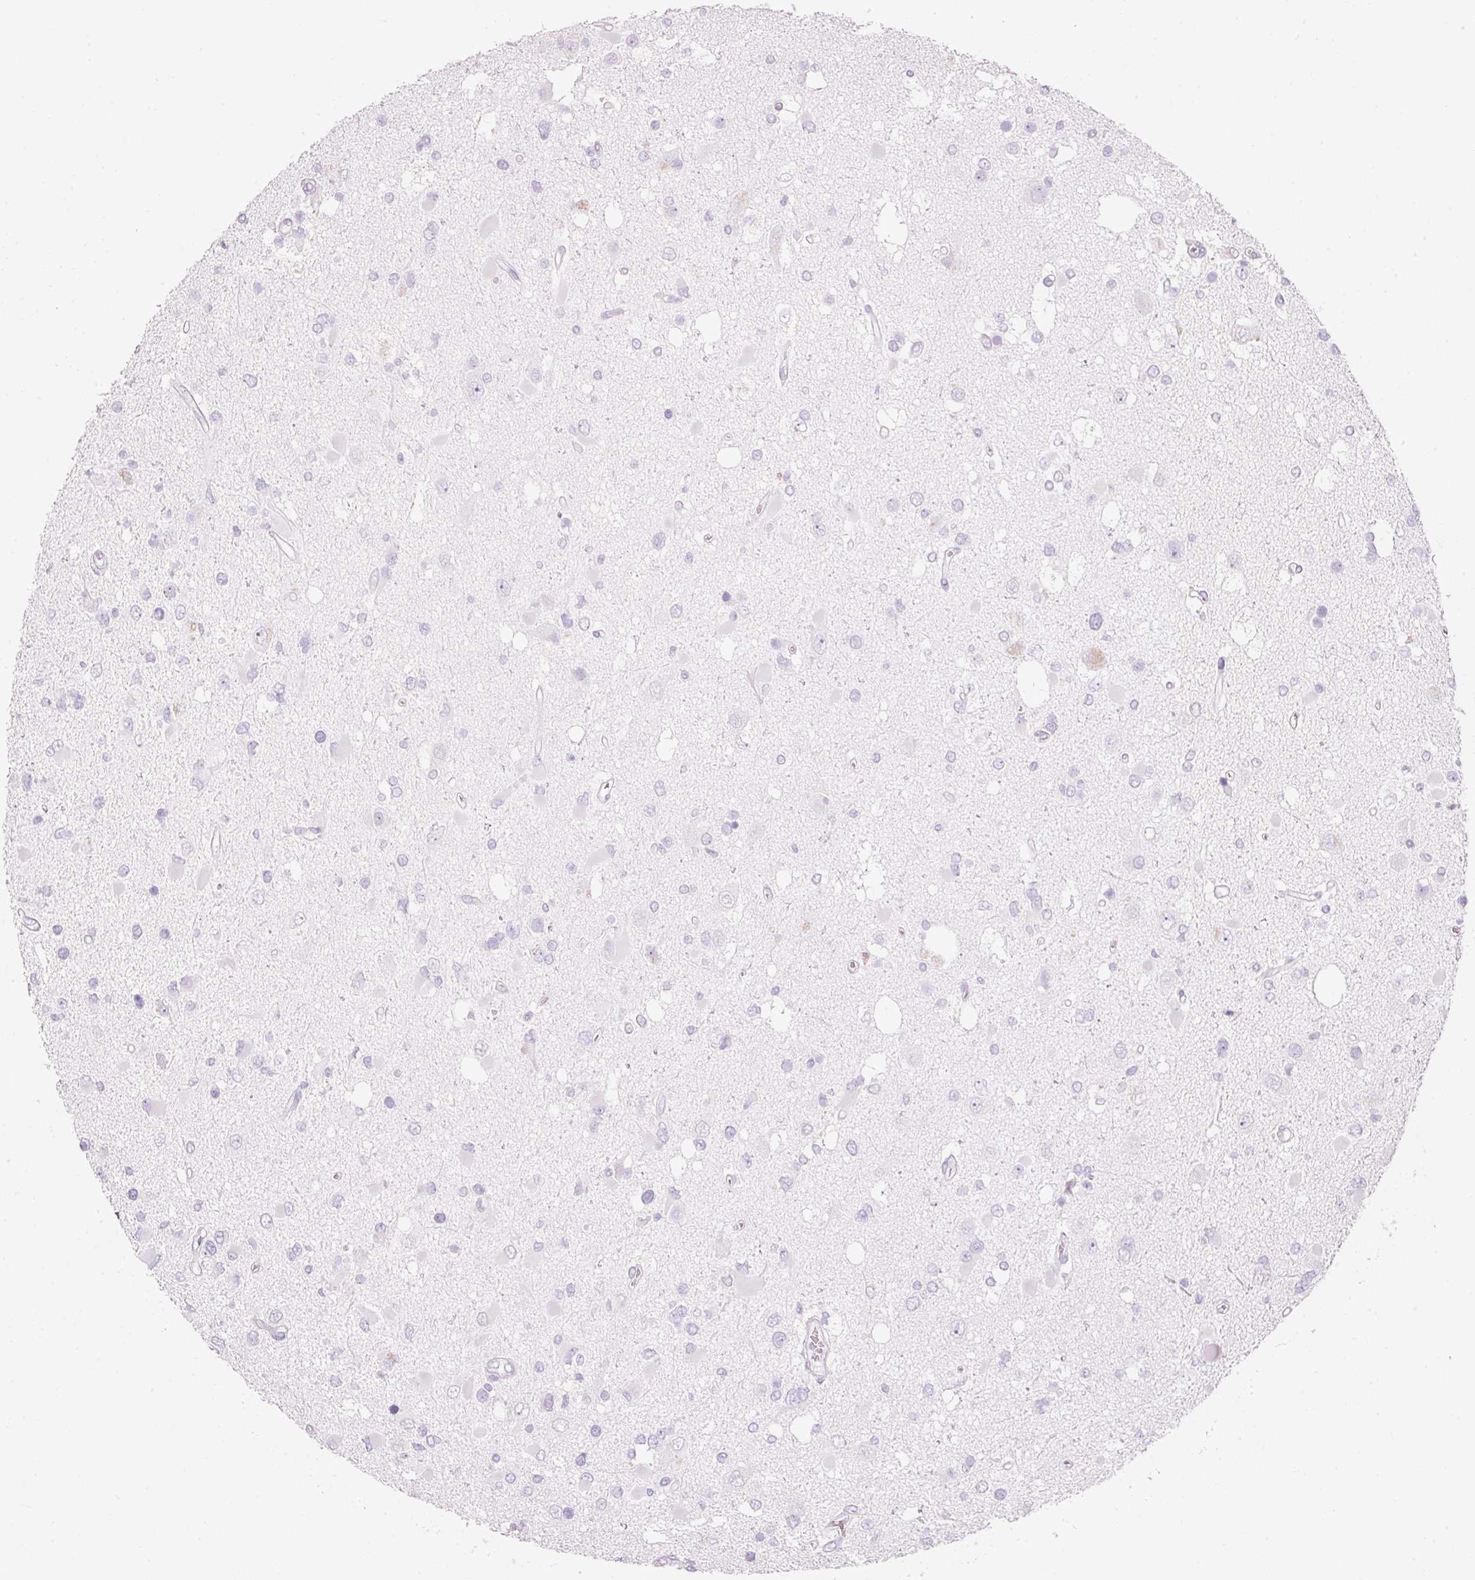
{"staining": {"intensity": "negative", "quantity": "none", "location": "none"}, "tissue": "glioma", "cell_type": "Tumor cells", "image_type": "cancer", "snomed": [{"axis": "morphology", "description": "Glioma, malignant, High grade"}, {"axis": "topography", "description": "Brain"}], "caption": "The IHC histopathology image has no significant expression in tumor cells of glioma tissue.", "gene": "CMA1", "patient": {"sex": "male", "age": 53}}